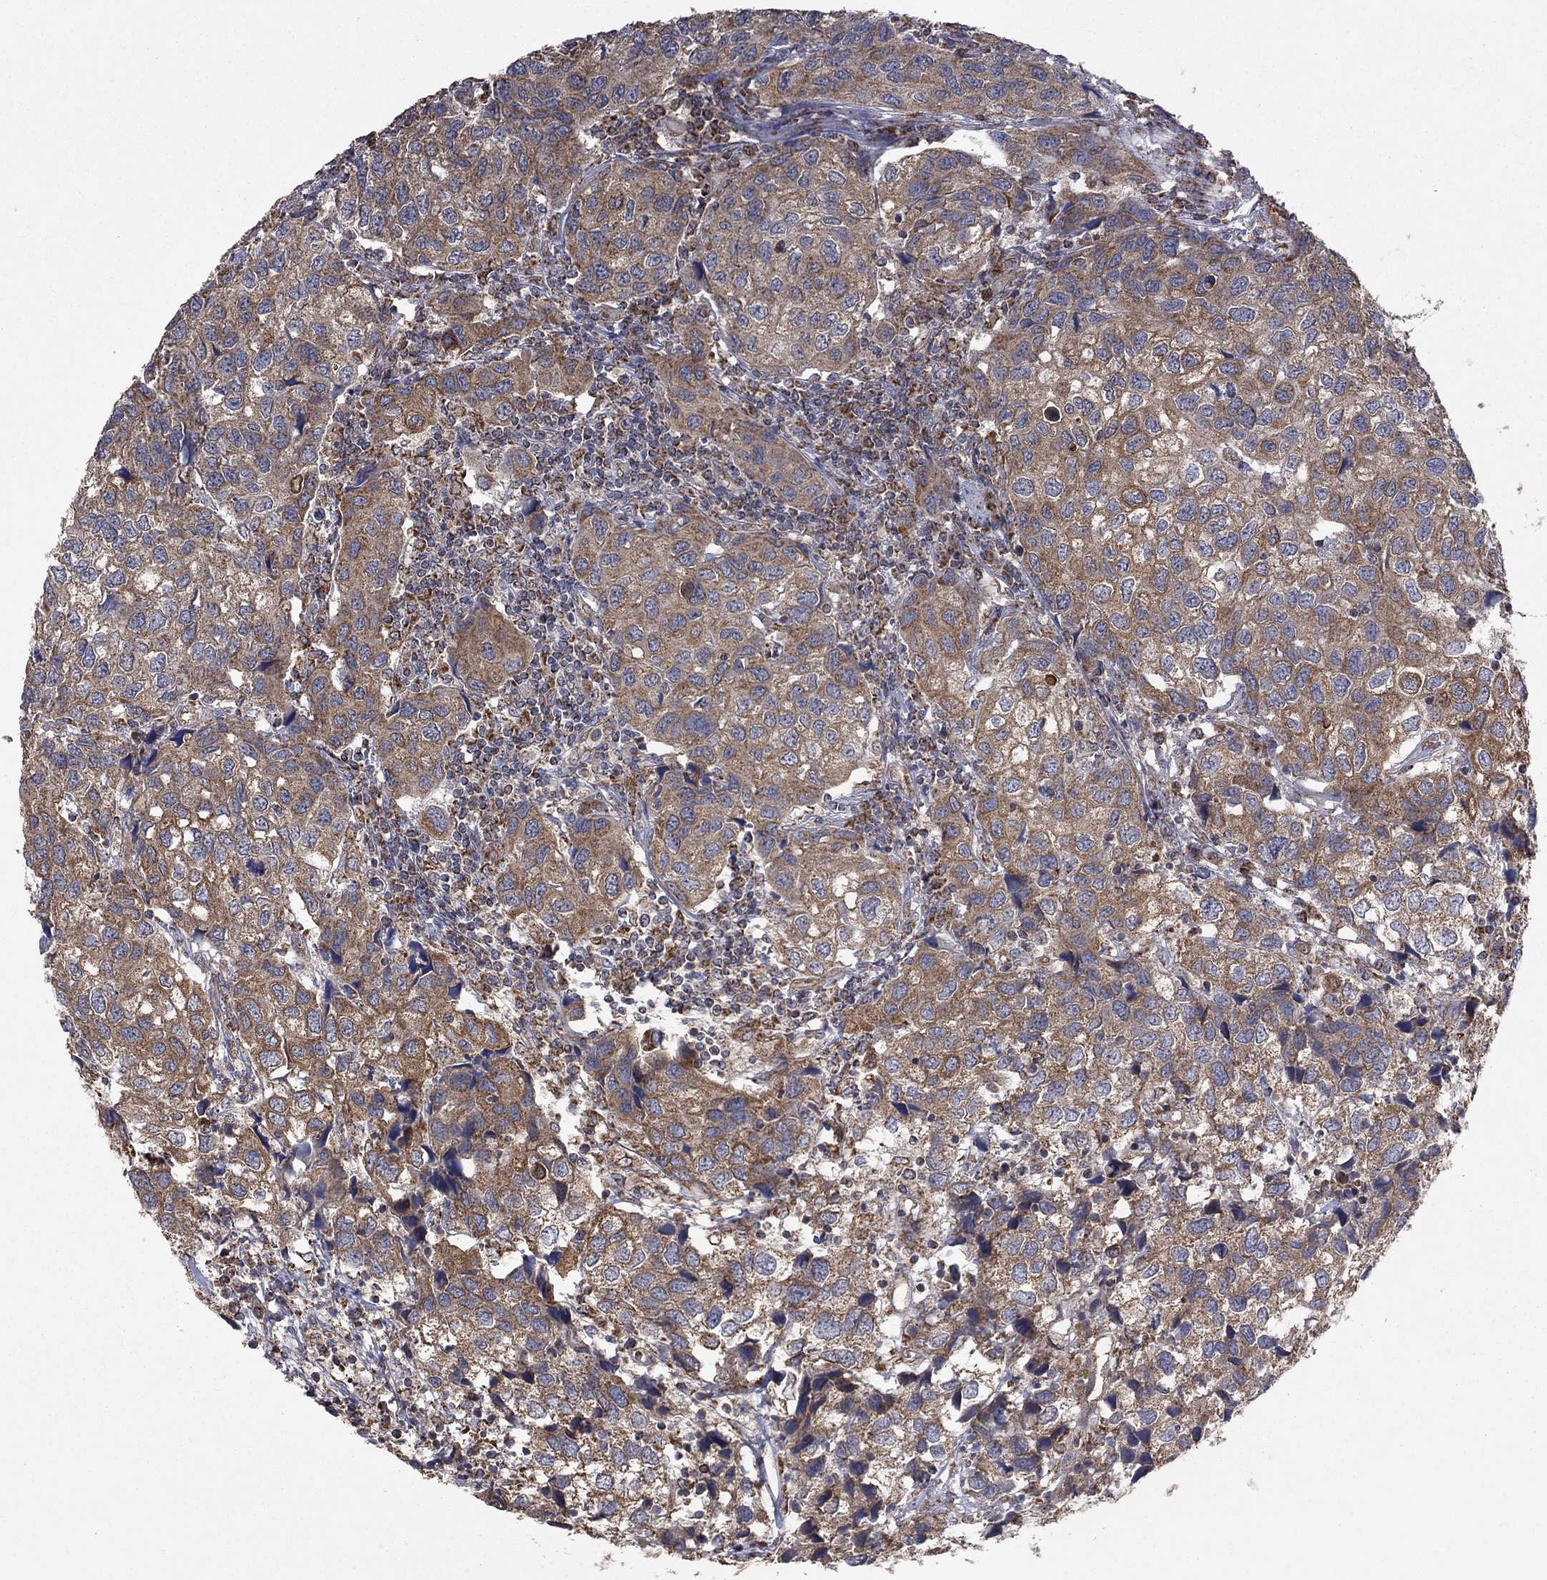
{"staining": {"intensity": "moderate", "quantity": ">75%", "location": "cytoplasmic/membranous"}, "tissue": "urothelial cancer", "cell_type": "Tumor cells", "image_type": "cancer", "snomed": [{"axis": "morphology", "description": "Urothelial carcinoma, High grade"}, {"axis": "topography", "description": "Urinary bladder"}], "caption": "Protein staining of urothelial carcinoma (high-grade) tissue exhibits moderate cytoplasmic/membranous expression in approximately >75% of tumor cells.", "gene": "DPH1", "patient": {"sex": "male", "age": 79}}